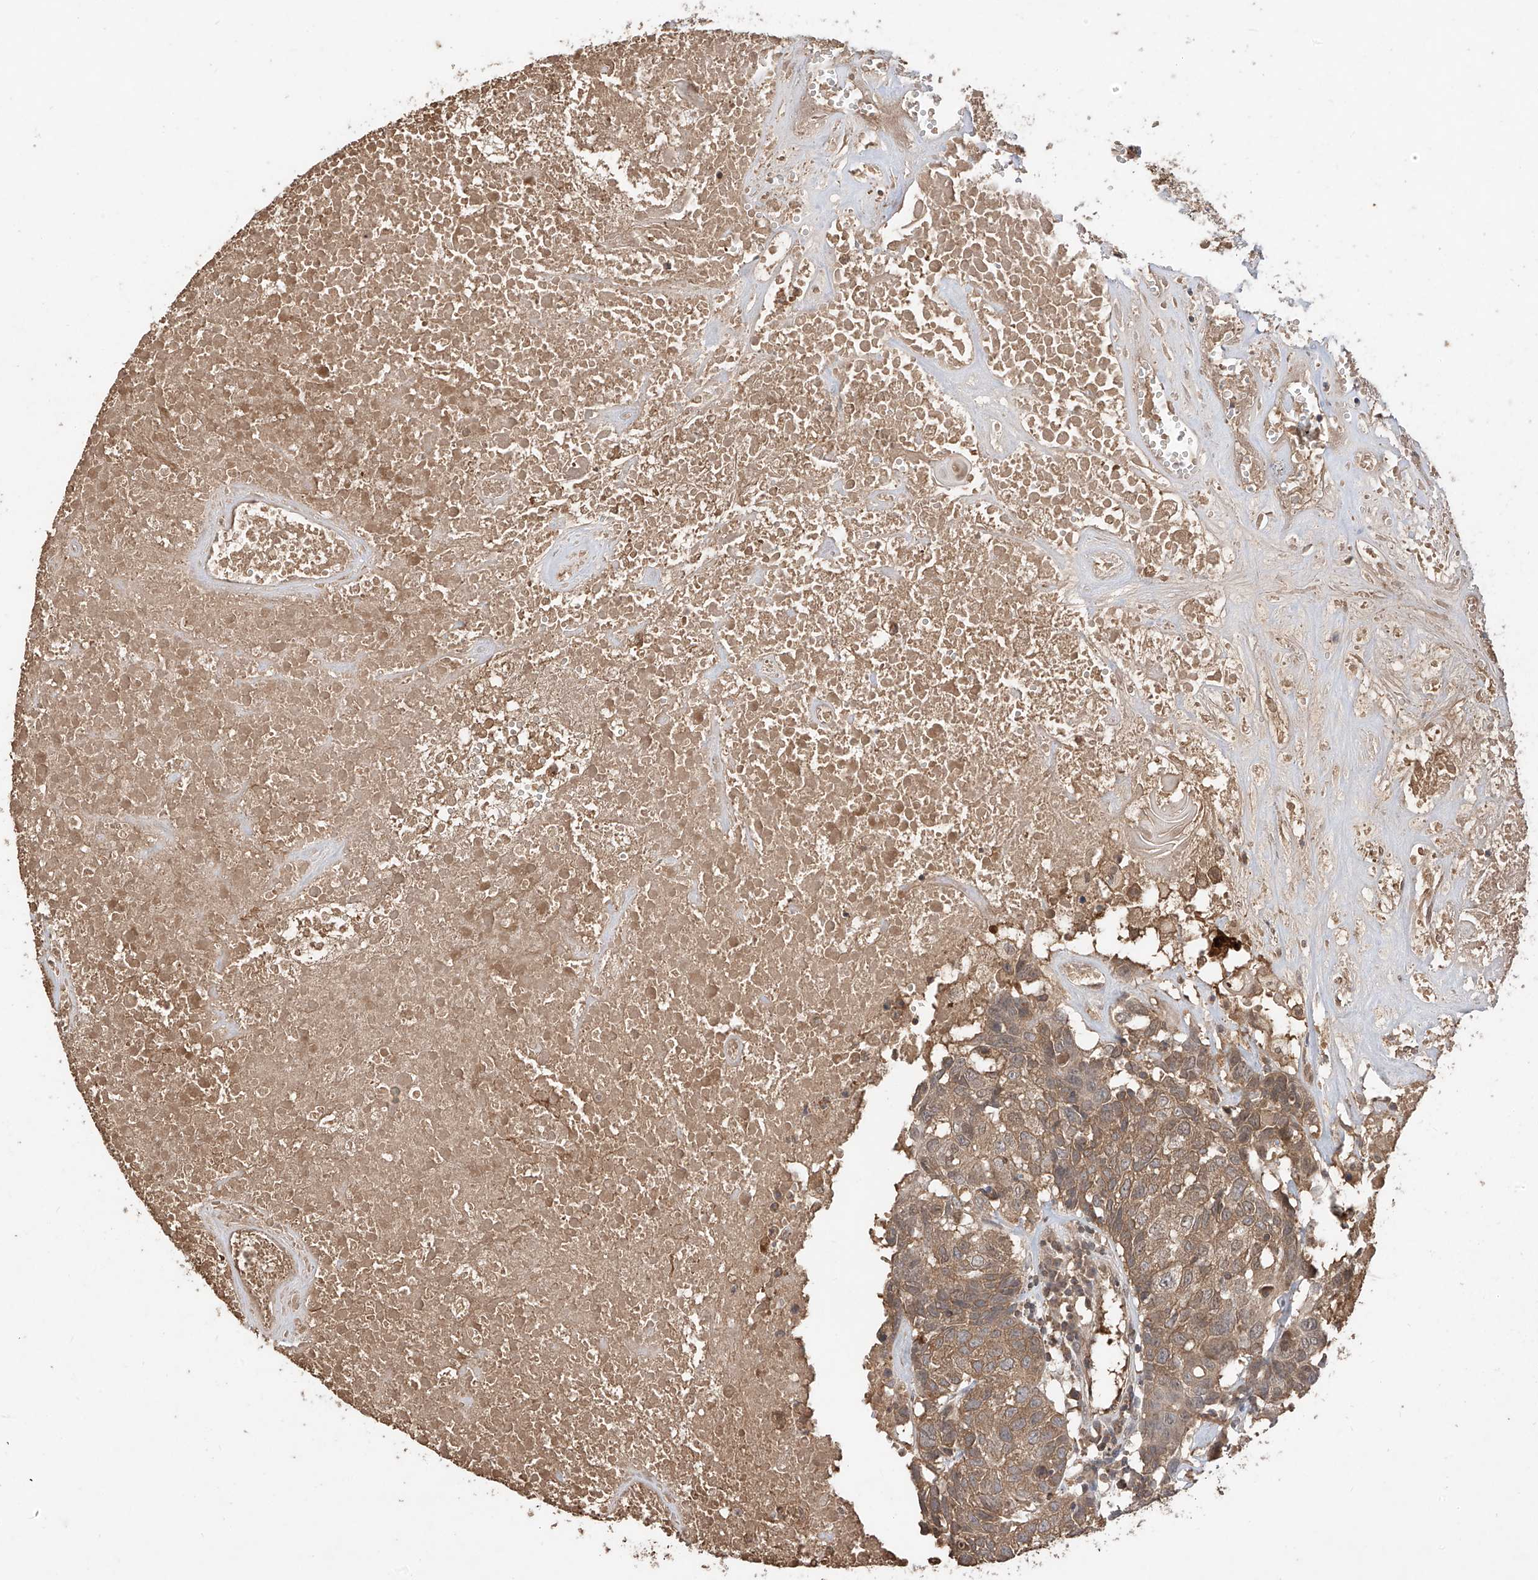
{"staining": {"intensity": "moderate", "quantity": ">75%", "location": "cytoplasmic/membranous"}, "tissue": "head and neck cancer", "cell_type": "Tumor cells", "image_type": "cancer", "snomed": [{"axis": "morphology", "description": "Squamous cell carcinoma, NOS"}, {"axis": "topography", "description": "Head-Neck"}], "caption": "IHC of human squamous cell carcinoma (head and neck) shows medium levels of moderate cytoplasmic/membranous positivity in about >75% of tumor cells. IHC stains the protein of interest in brown and the nuclei are stained blue.", "gene": "CACNA2D4", "patient": {"sex": "male", "age": 66}}